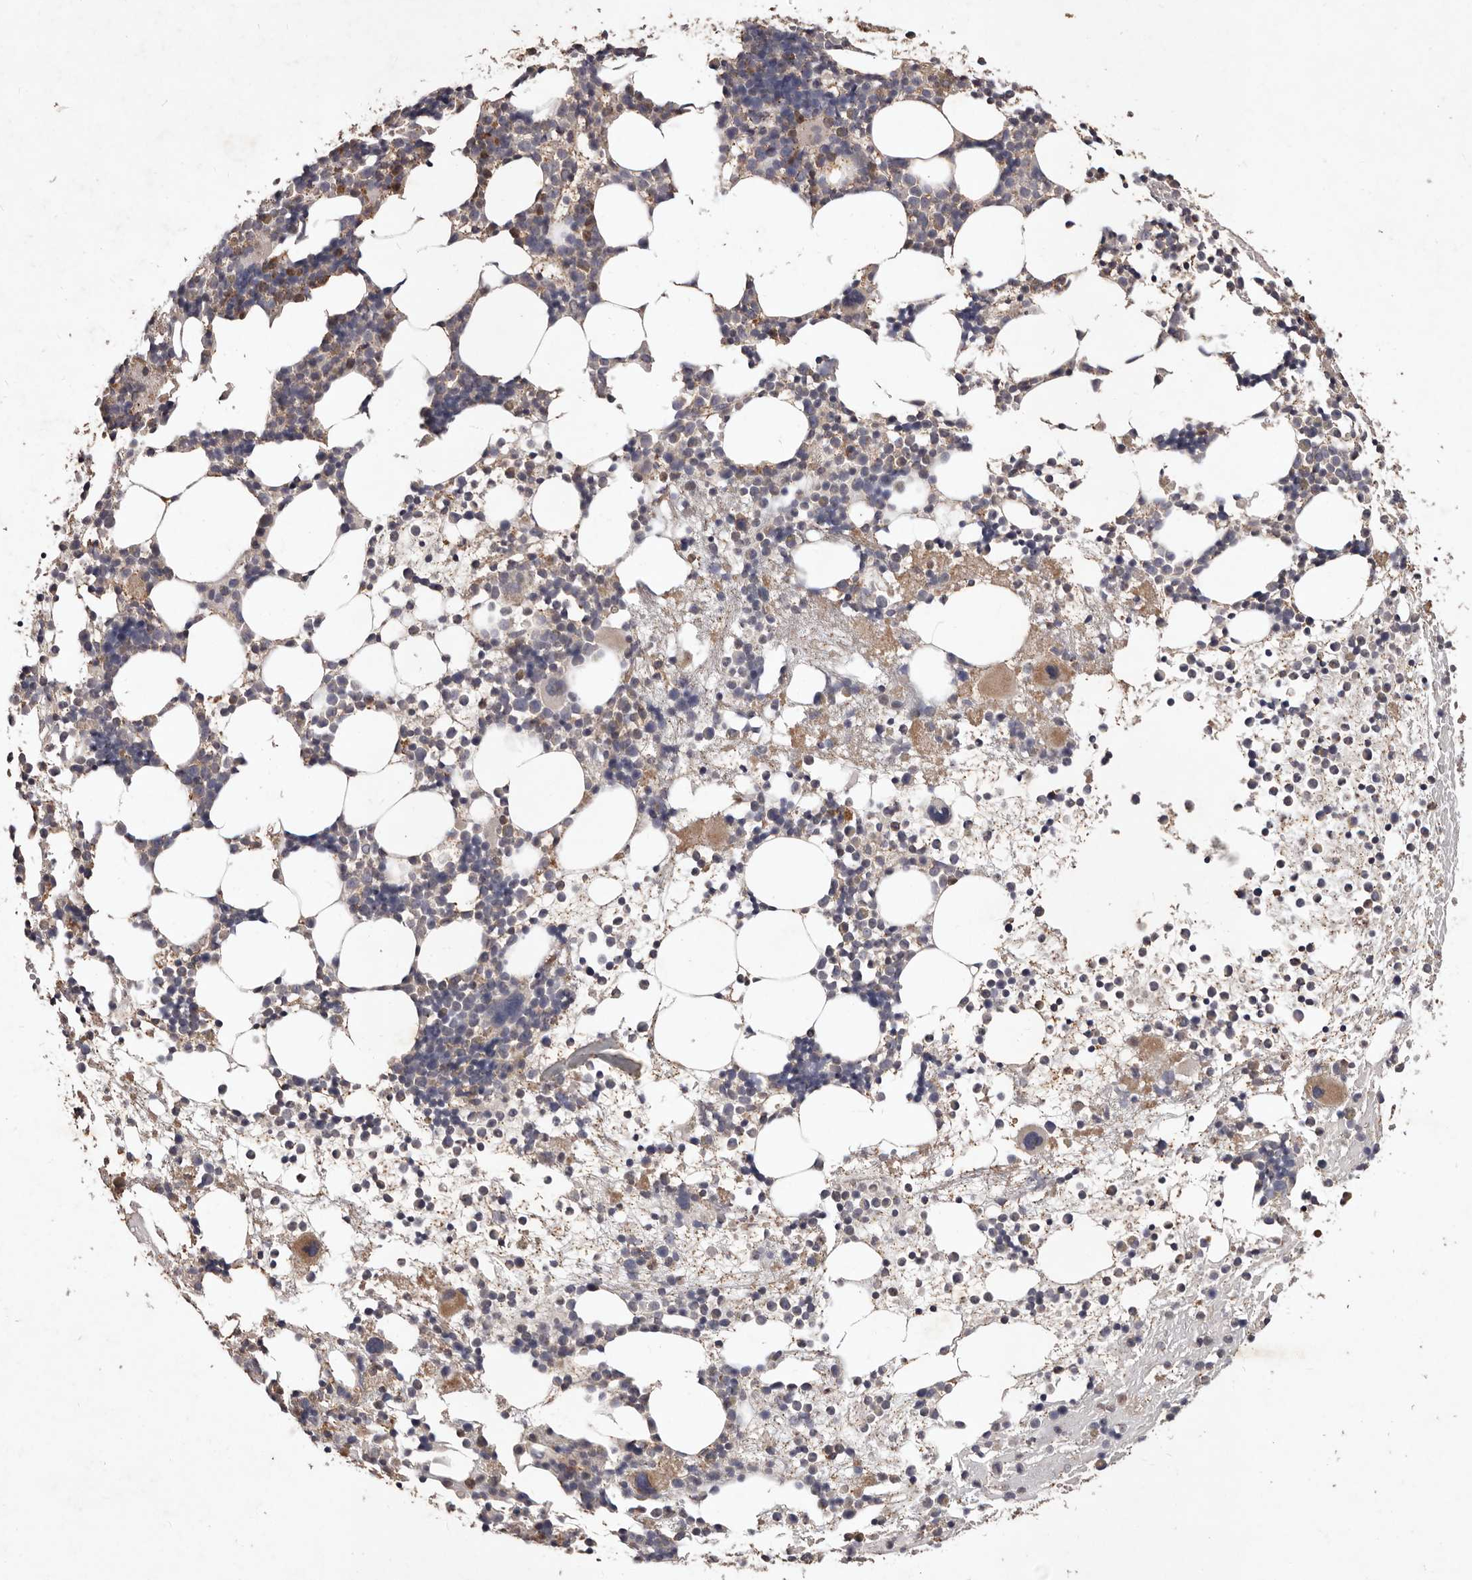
{"staining": {"intensity": "weak", "quantity": "<25%", "location": "cytoplasmic/membranous"}, "tissue": "bone marrow", "cell_type": "Hematopoietic cells", "image_type": "normal", "snomed": [{"axis": "morphology", "description": "Normal tissue, NOS"}, {"axis": "topography", "description": "Bone marrow"}], "caption": "An image of bone marrow stained for a protein reveals no brown staining in hematopoietic cells.", "gene": "CXCL14", "patient": {"sex": "female", "age": 57}}